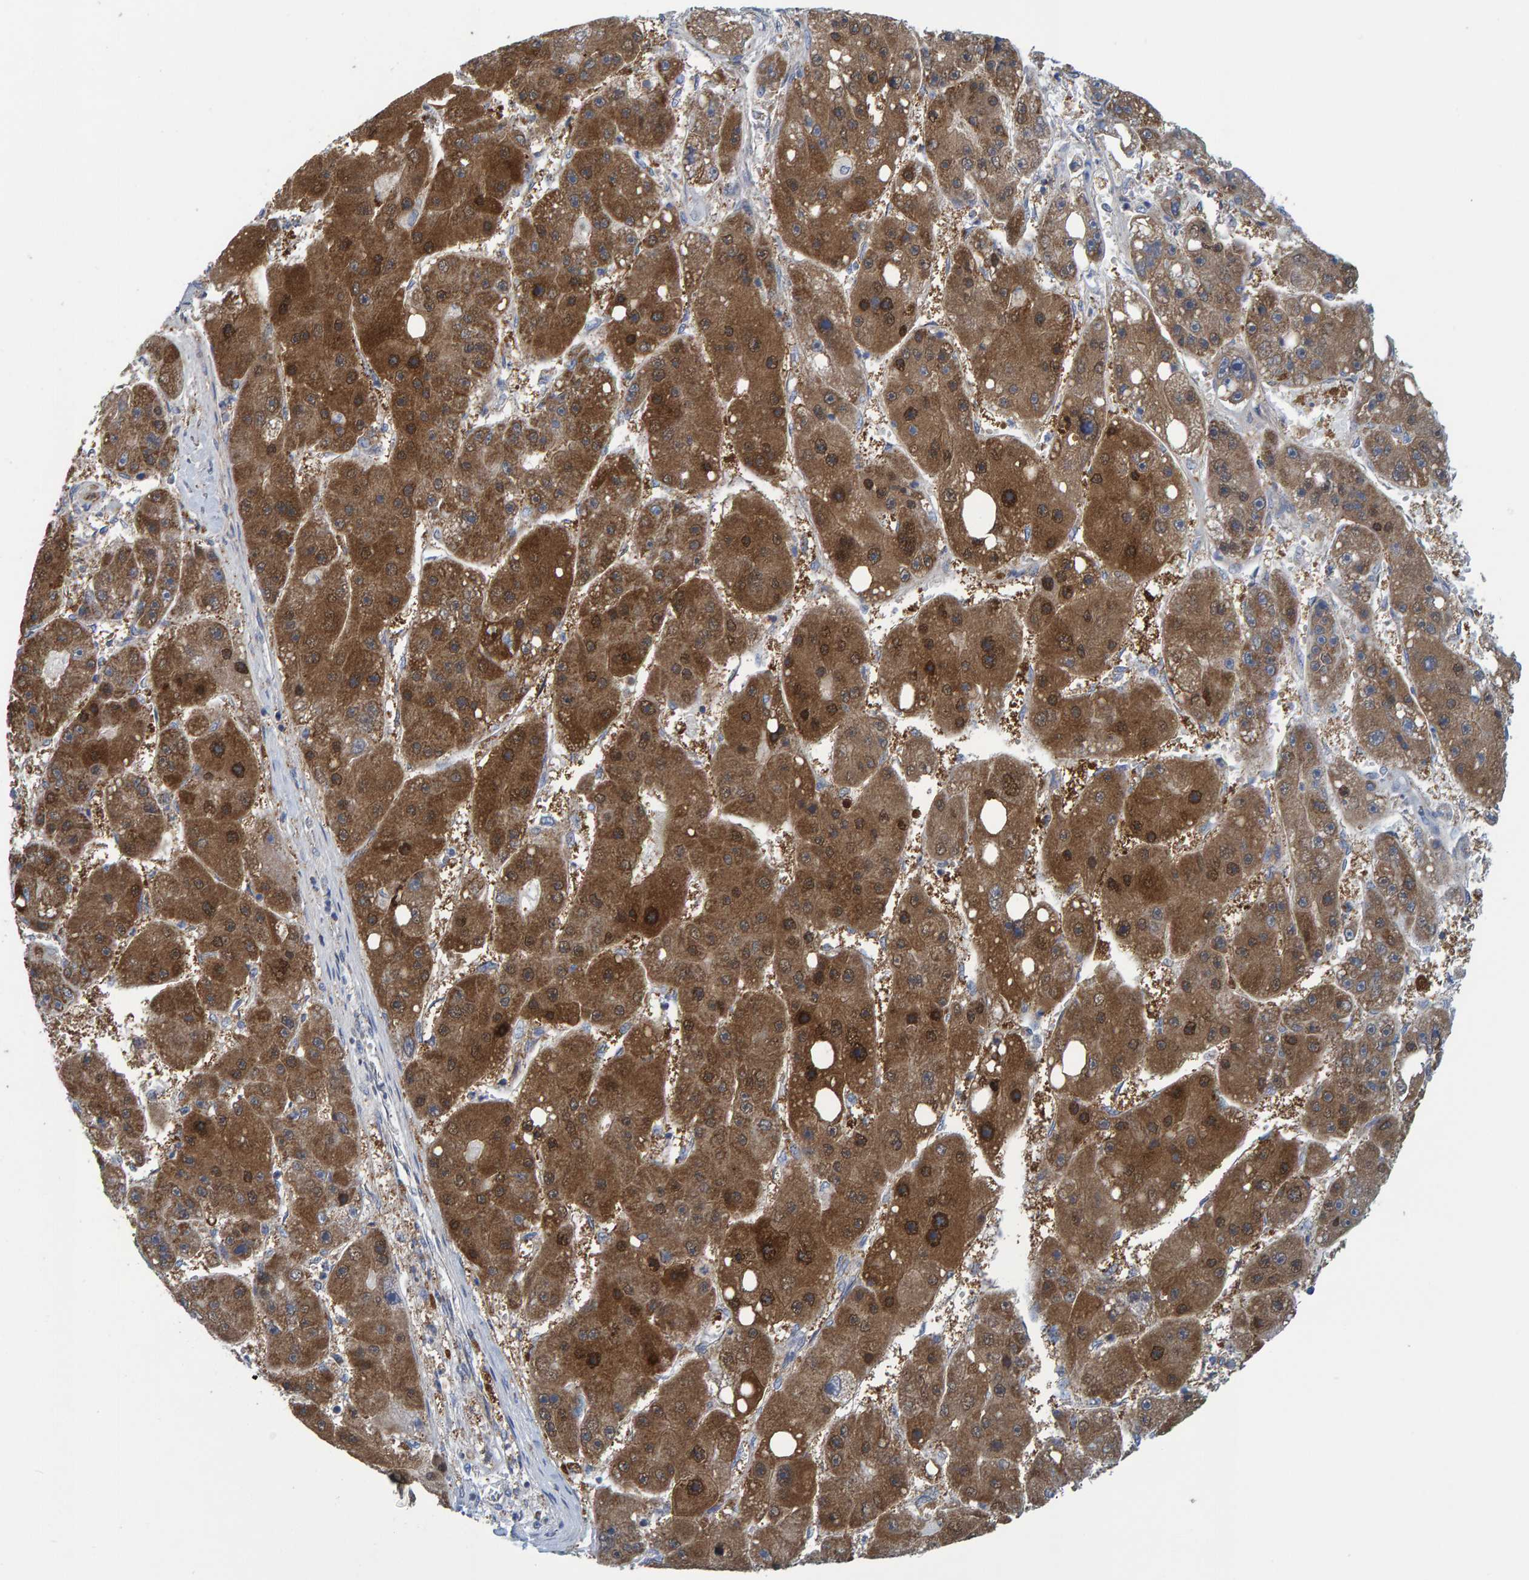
{"staining": {"intensity": "strong", "quantity": ">75%", "location": "cytoplasmic/membranous"}, "tissue": "liver cancer", "cell_type": "Tumor cells", "image_type": "cancer", "snomed": [{"axis": "morphology", "description": "Carcinoma, Hepatocellular, NOS"}, {"axis": "topography", "description": "Liver"}], "caption": "Approximately >75% of tumor cells in liver cancer show strong cytoplasmic/membranous protein expression as visualized by brown immunohistochemical staining.", "gene": "MRPS7", "patient": {"sex": "female", "age": 61}}